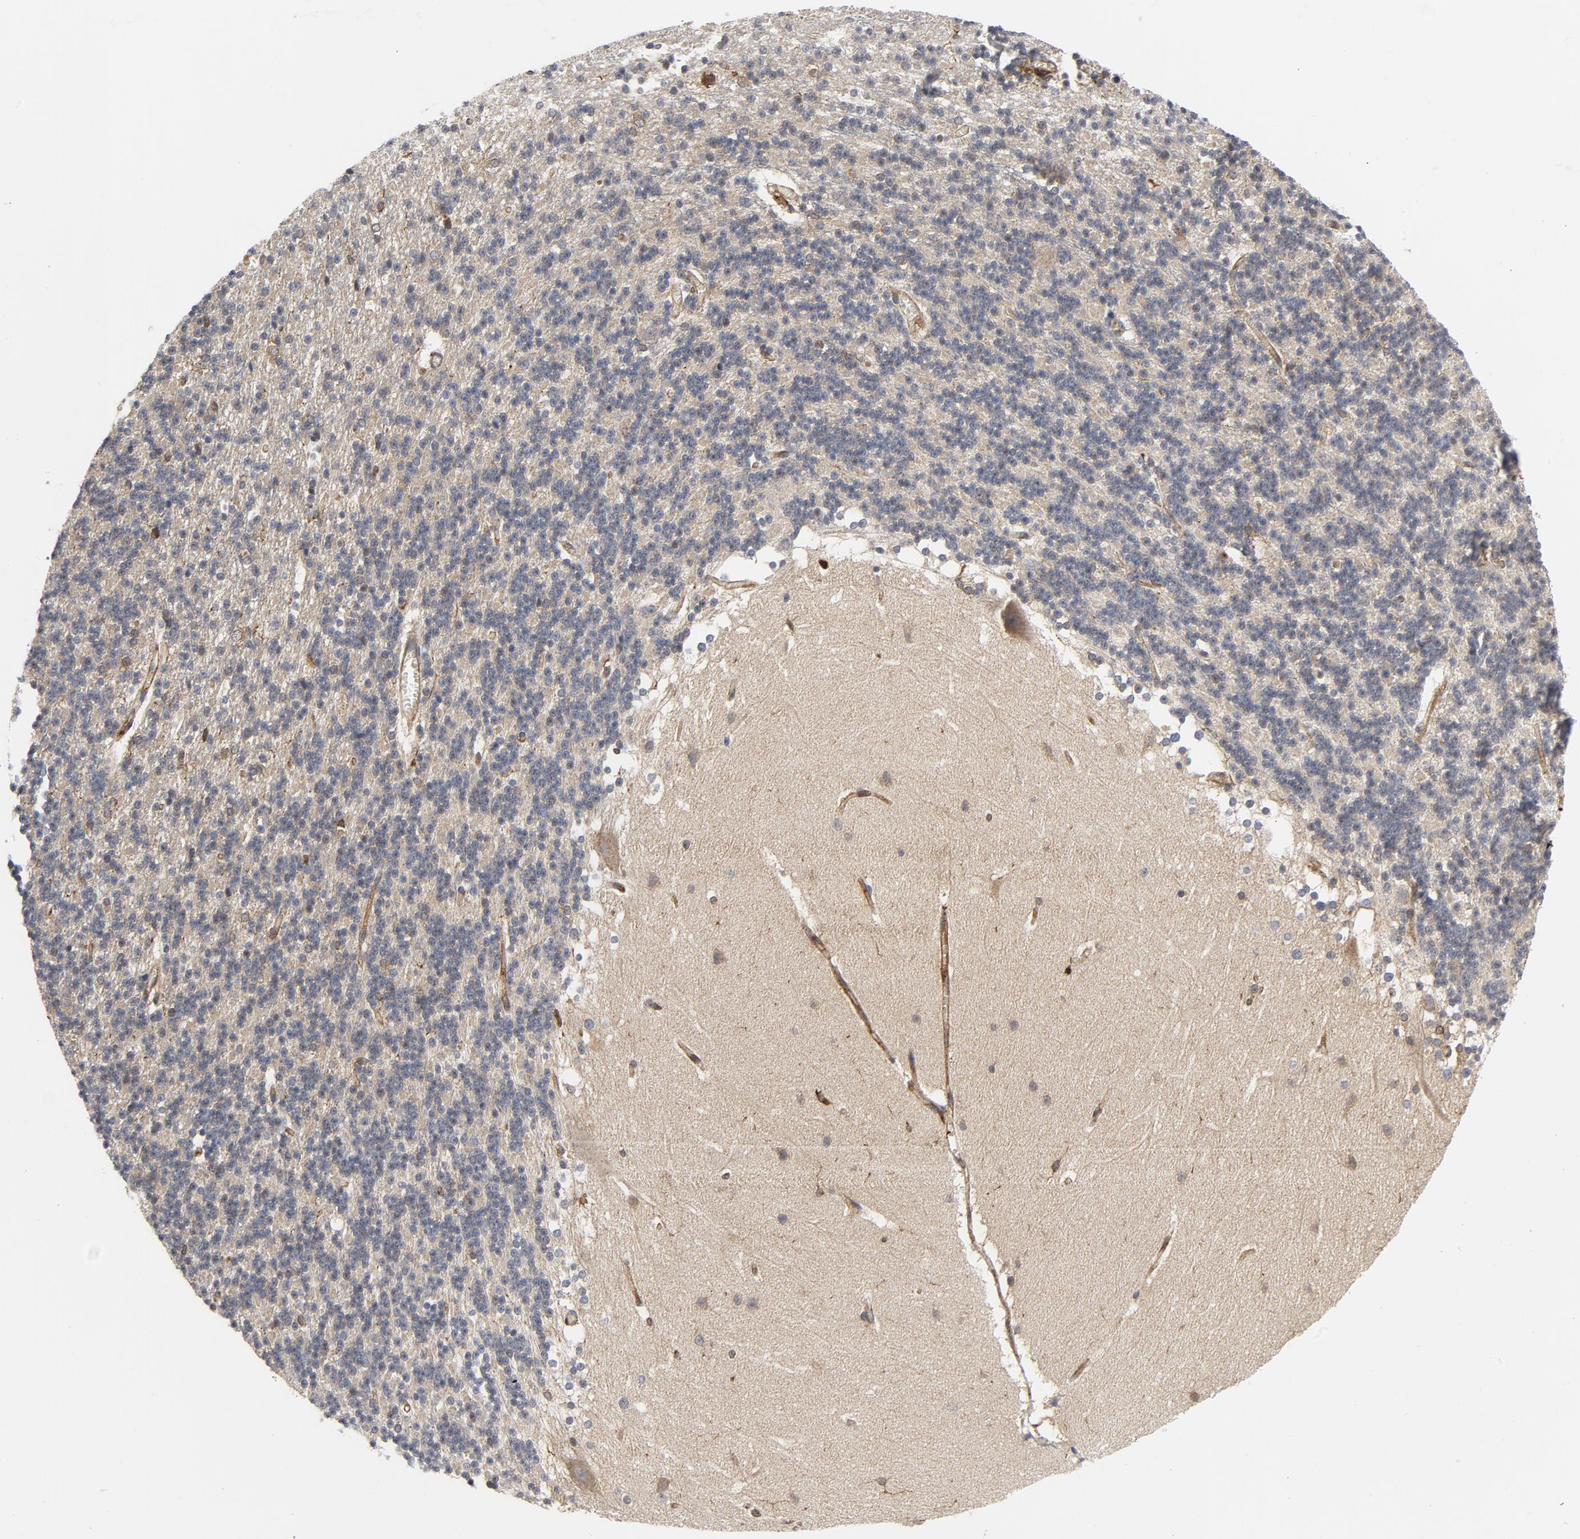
{"staining": {"intensity": "weak", "quantity": "<25%", "location": "cytoplasmic/membranous"}, "tissue": "cerebellum", "cell_type": "Cells in granular layer", "image_type": "normal", "snomed": [{"axis": "morphology", "description": "Normal tissue, NOS"}, {"axis": "topography", "description": "Cerebellum"}], "caption": "Histopathology image shows no protein expression in cells in granular layer of unremarkable cerebellum. (Stains: DAB IHC with hematoxylin counter stain, Microscopy: brightfield microscopy at high magnification).", "gene": "YES1", "patient": {"sex": "female", "age": 19}}